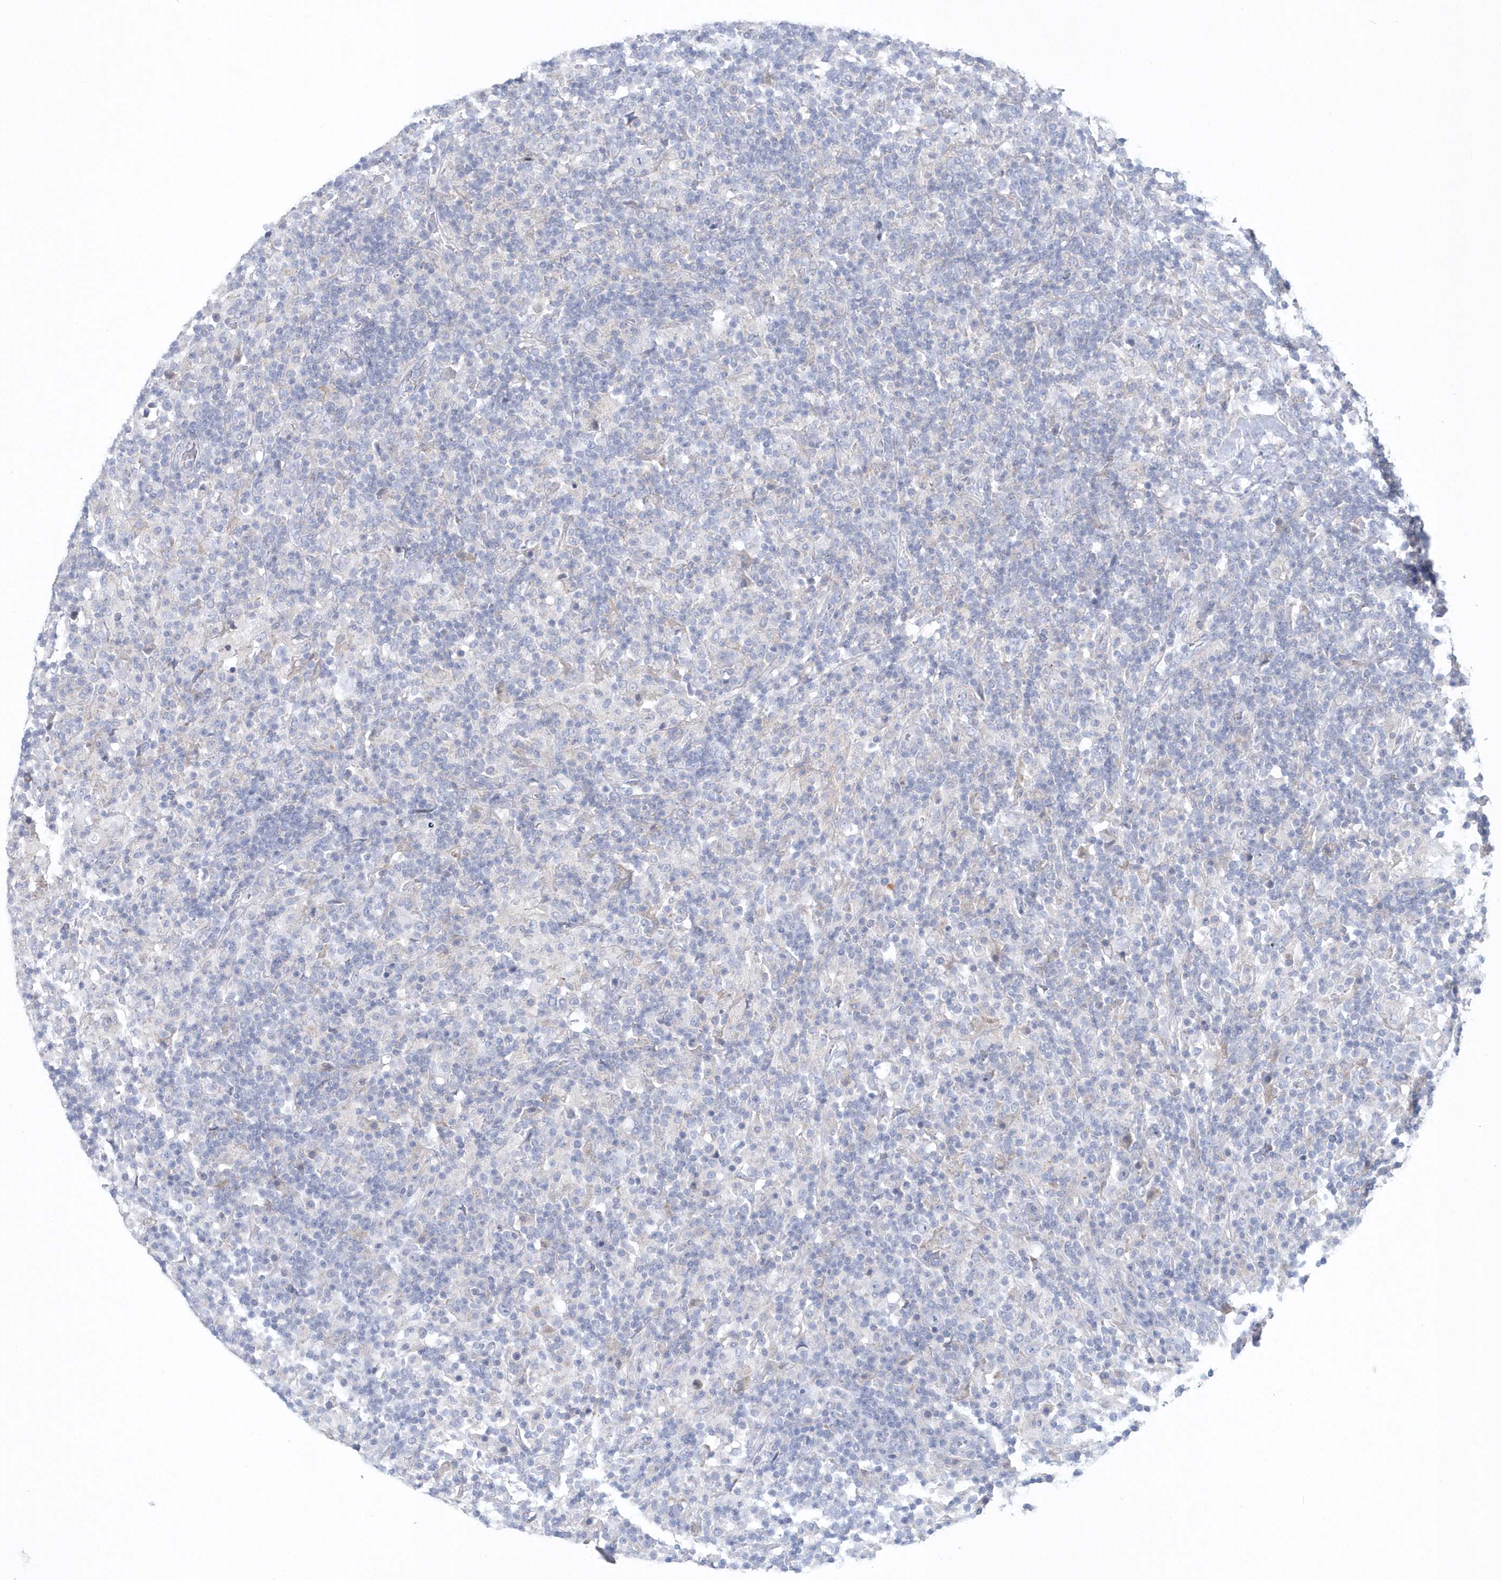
{"staining": {"intensity": "negative", "quantity": "none", "location": "none"}, "tissue": "lymphoma", "cell_type": "Tumor cells", "image_type": "cancer", "snomed": [{"axis": "morphology", "description": "Hodgkin's disease, NOS"}, {"axis": "topography", "description": "Lymph node"}], "caption": "Tumor cells are negative for brown protein staining in Hodgkin's disease. (DAB IHC with hematoxylin counter stain).", "gene": "NIPAL1", "patient": {"sex": "male", "age": 70}}